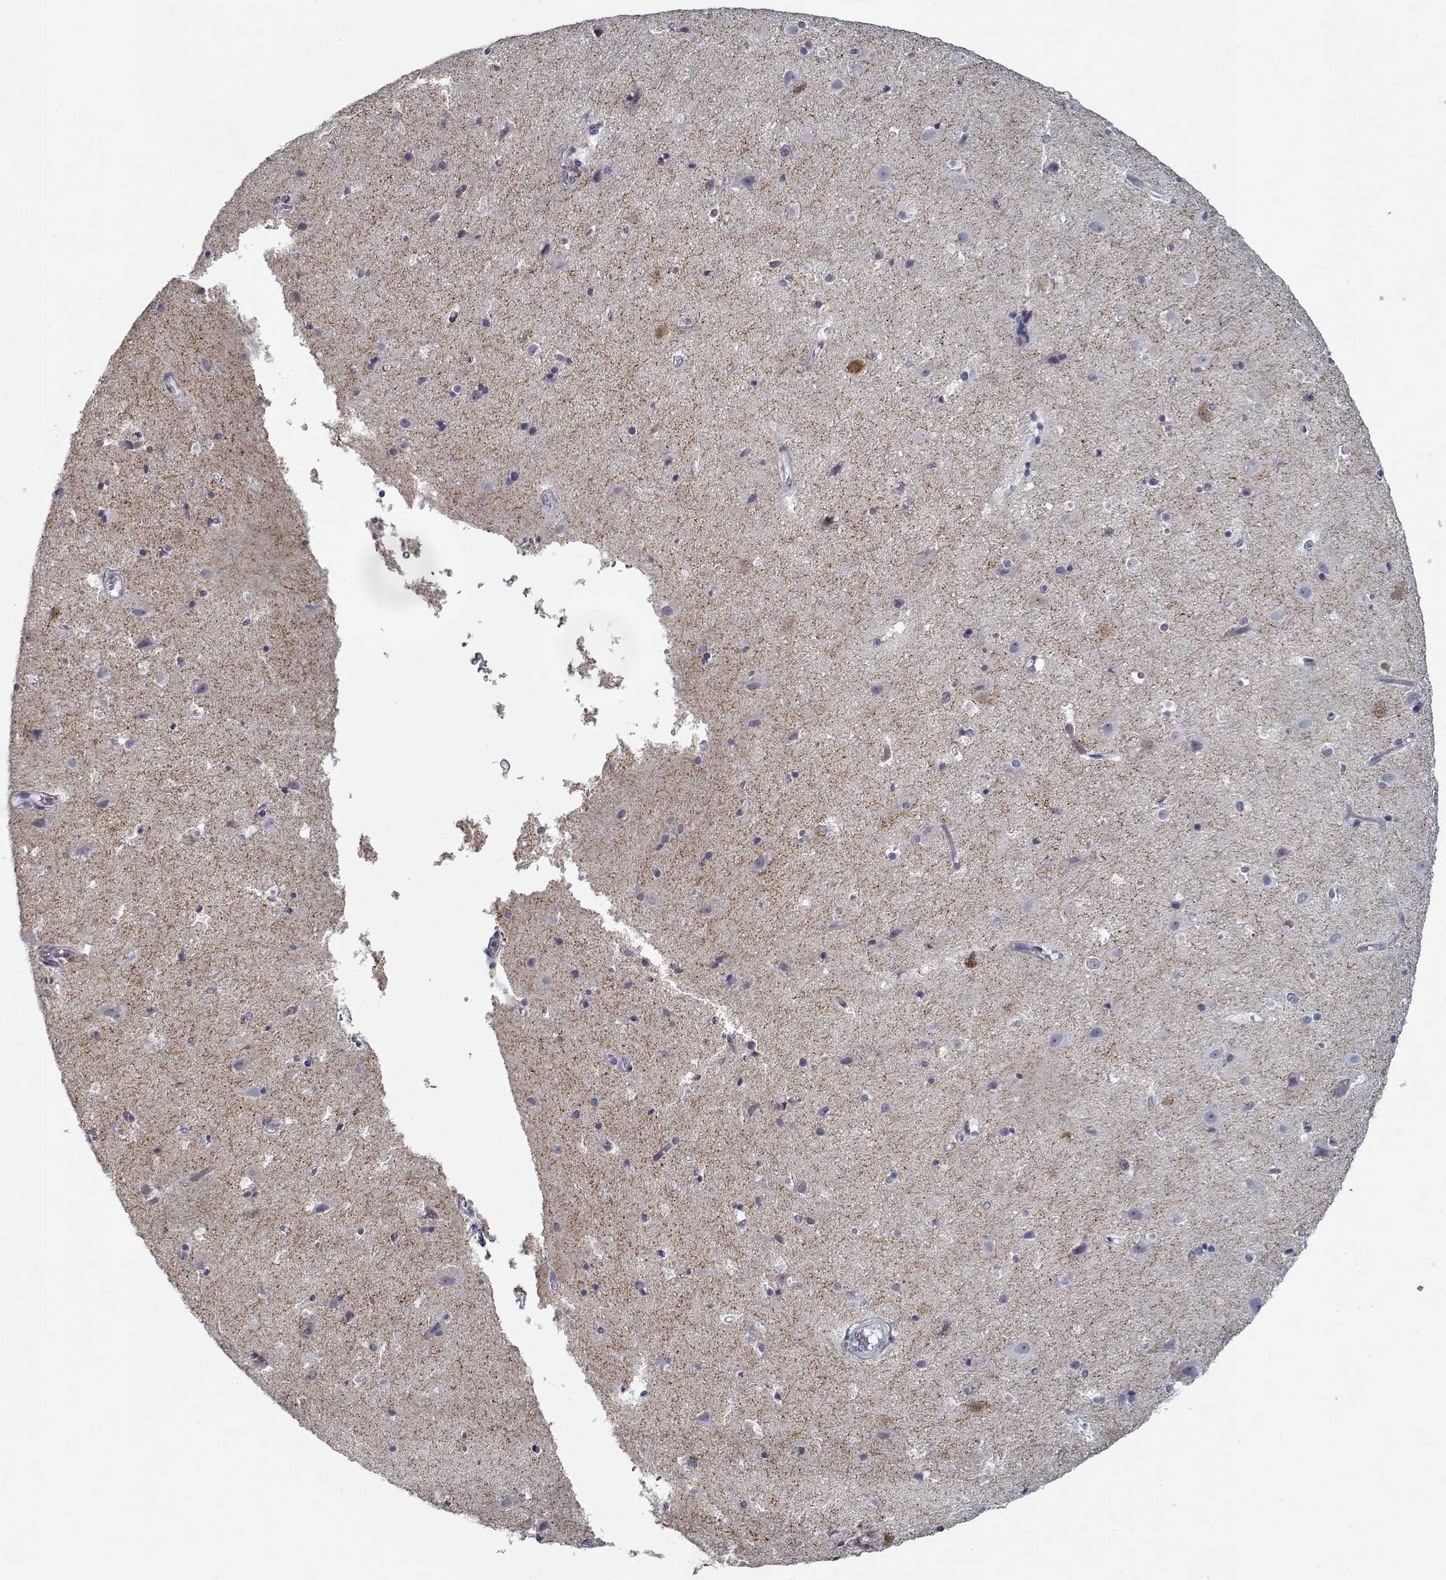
{"staining": {"intensity": "negative", "quantity": "none", "location": "none"}, "tissue": "cerebral cortex", "cell_type": "Endothelial cells", "image_type": "normal", "snomed": [{"axis": "morphology", "description": "Normal tissue, NOS"}, {"axis": "topography", "description": "Cerebral cortex"}], "caption": "Cerebral cortex stained for a protein using immunohistochemistry exhibits no staining endothelial cells.", "gene": "GAD2", "patient": {"sex": "female", "age": 52}}